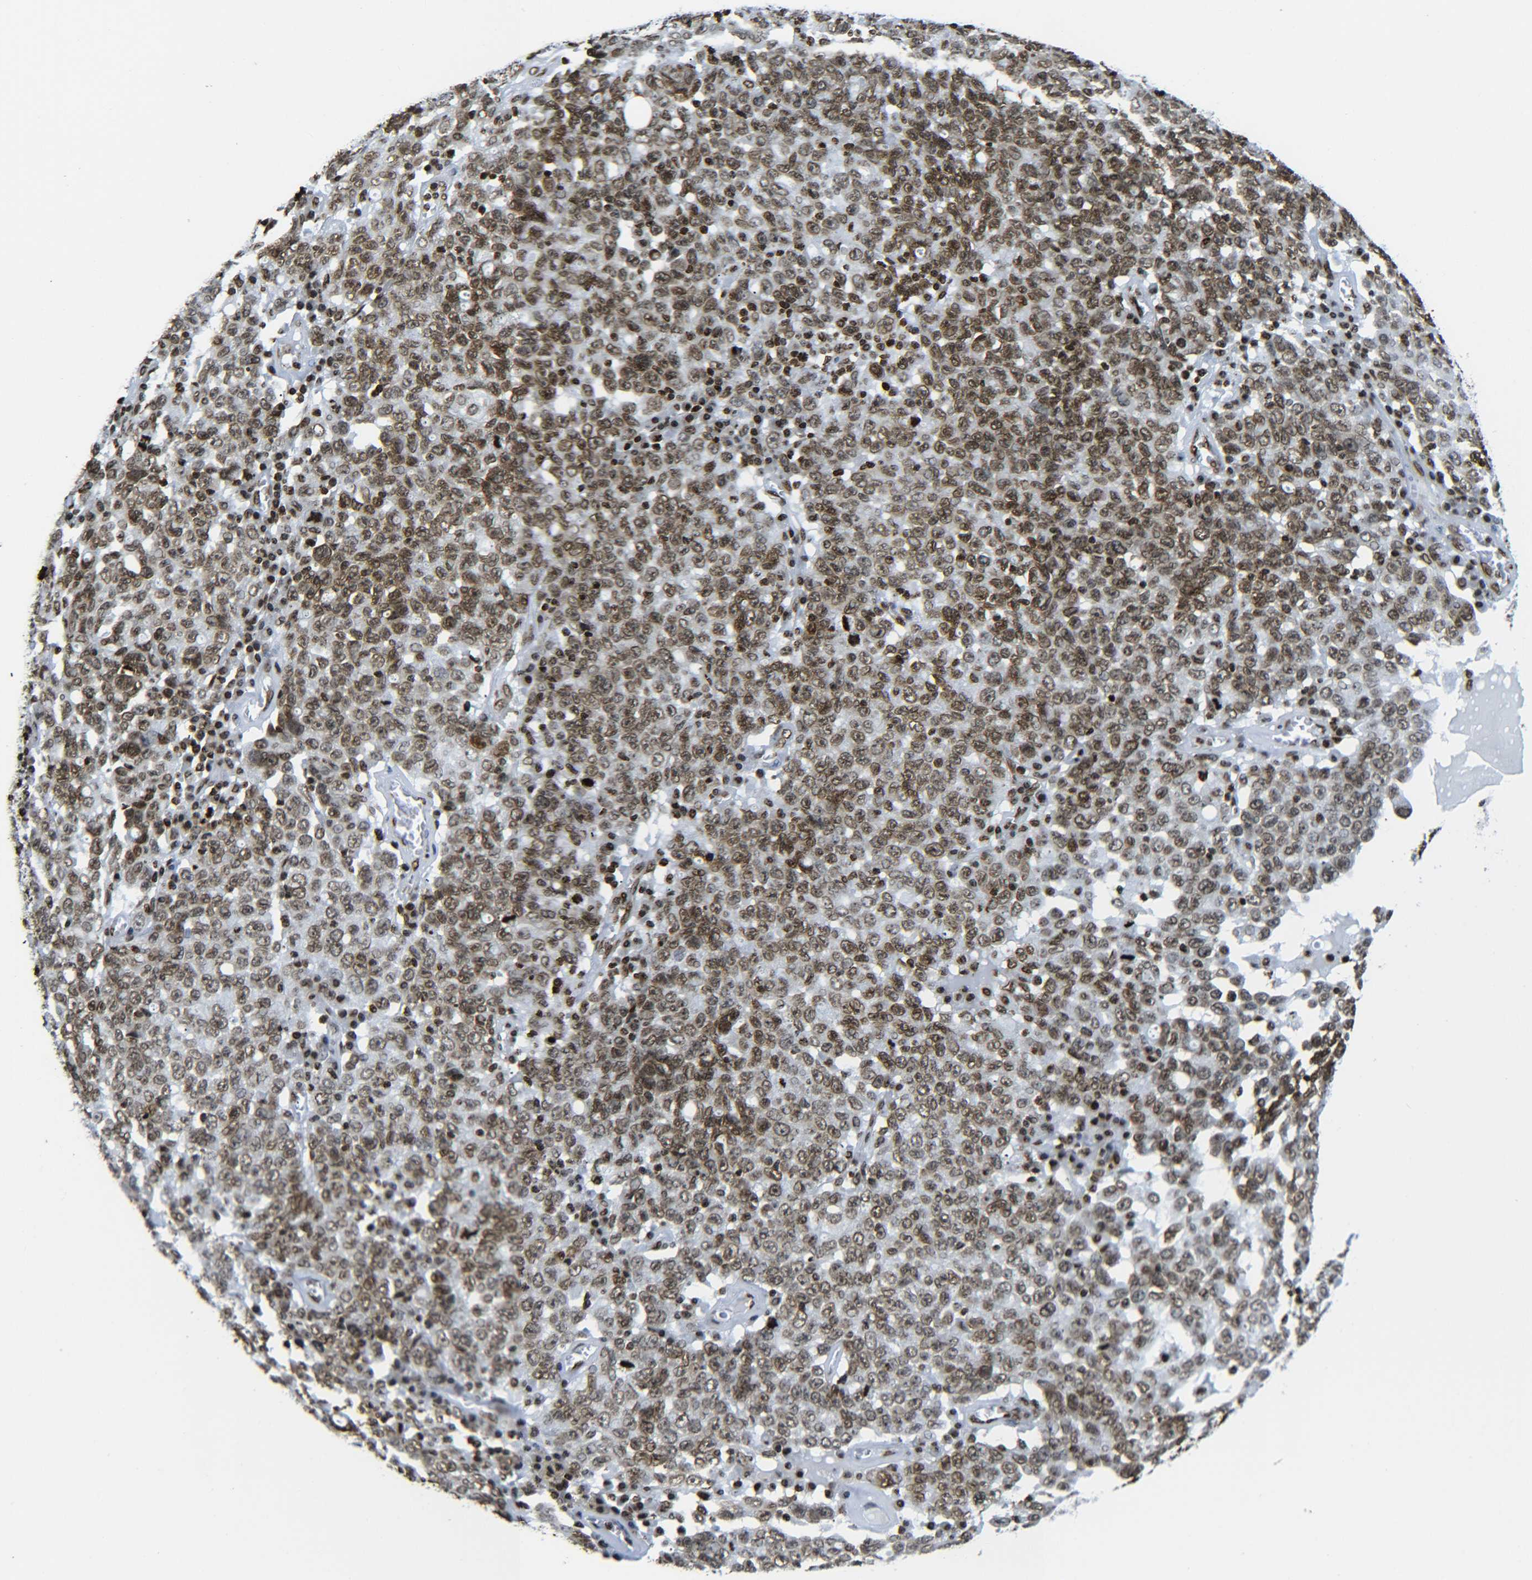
{"staining": {"intensity": "moderate", "quantity": ">75%", "location": "nuclear"}, "tissue": "ovarian cancer", "cell_type": "Tumor cells", "image_type": "cancer", "snomed": [{"axis": "morphology", "description": "Carcinoma, endometroid"}, {"axis": "topography", "description": "Ovary"}], "caption": "A photomicrograph of ovarian endometroid carcinoma stained for a protein shows moderate nuclear brown staining in tumor cells.", "gene": "H2AX", "patient": {"sex": "female", "age": 62}}